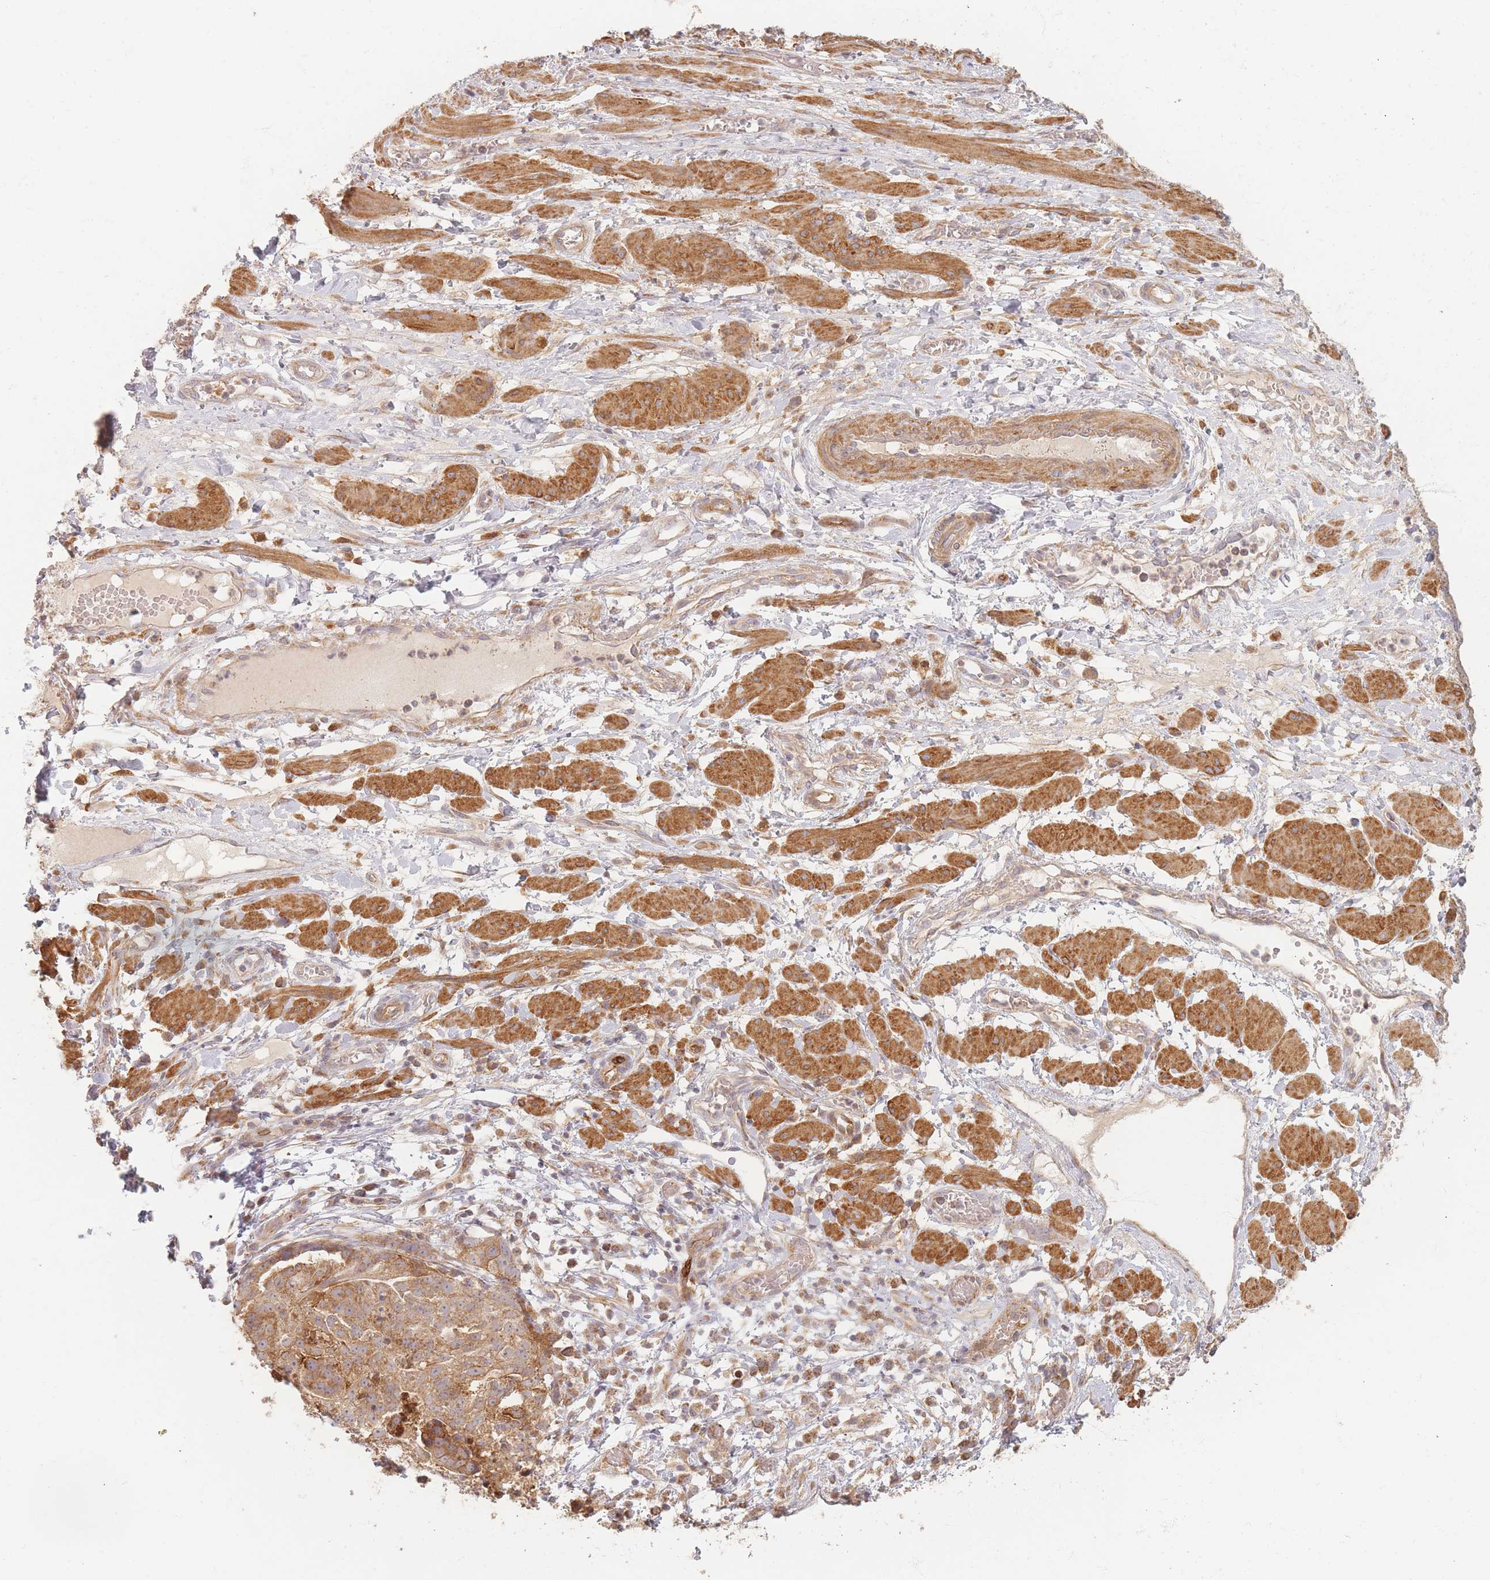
{"staining": {"intensity": "moderate", "quantity": ">75%", "location": "cytoplasmic/membranous"}, "tissue": "ovarian cancer", "cell_type": "Tumor cells", "image_type": "cancer", "snomed": [{"axis": "morphology", "description": "Cystadenocarcinoma, serous, NOS"}, {"axis": "topography", "description": "Ovary"}], "caption": "High-magnification brightfield microscopy of serous cystadenocarcinoma (ovarian) stained with DAB (3,3'-diaminobenzidine) (brown) and counterstained with hematoxylin (blue). tumor cells exhibit moderate cytoplasmic/membranous staining is seen in about>75% of cells. The staining was performed using DAB (3,3'-diaminobenzidine) to visualize the protein expression in brown, while the nuclei were stained in blue with hematoxylin (Magnification: 20x).", "gene": "MRPS6", "patient": {"sex": "female", "age": 58}}